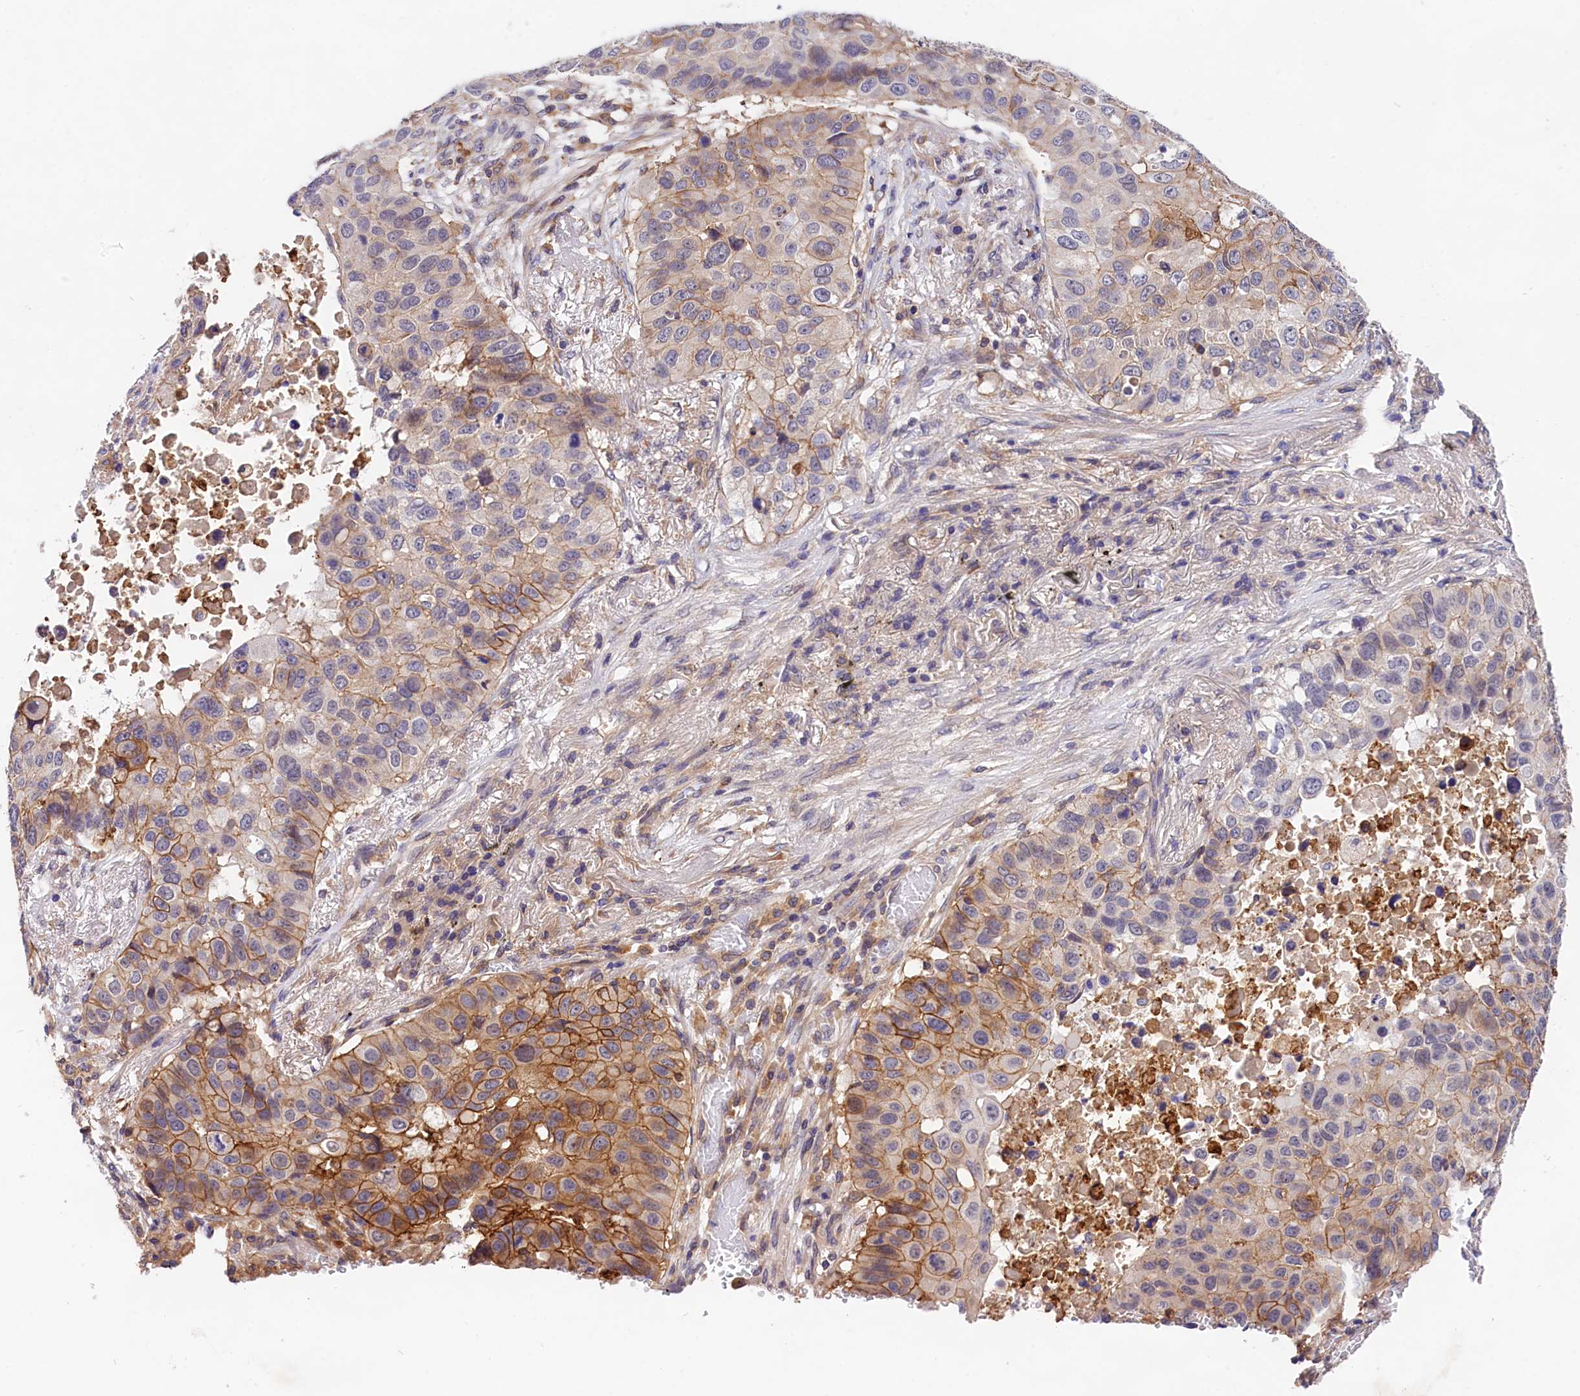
{"staining": {"intensity": "moderate", "quantity": "25%-75%", "location": "cytoplasmic/membranous"}, "tissue": "lung cancer", "cell_type": "Tumor cells", "image_type": "cancer", "snomed": [{"axis": "morphology", "description": "Squamous cell carcinoma, NOS"}, {"axis": "topography", "description": "Lung"}], "caption": "The photomicrograph reveals immunohistochemical staining of lung cancer (squamous cell carcinoma). There is moderate cytoplasmic/membranous expression is appreciated in about 25%-75% of tumor cells. The staining was performed using DAB, with brown indicating positive protein expression. Nuclei are stained blue with hematoxylin.", "gene": "OAS3", "patient": {"sex": "male", "age": 57}}